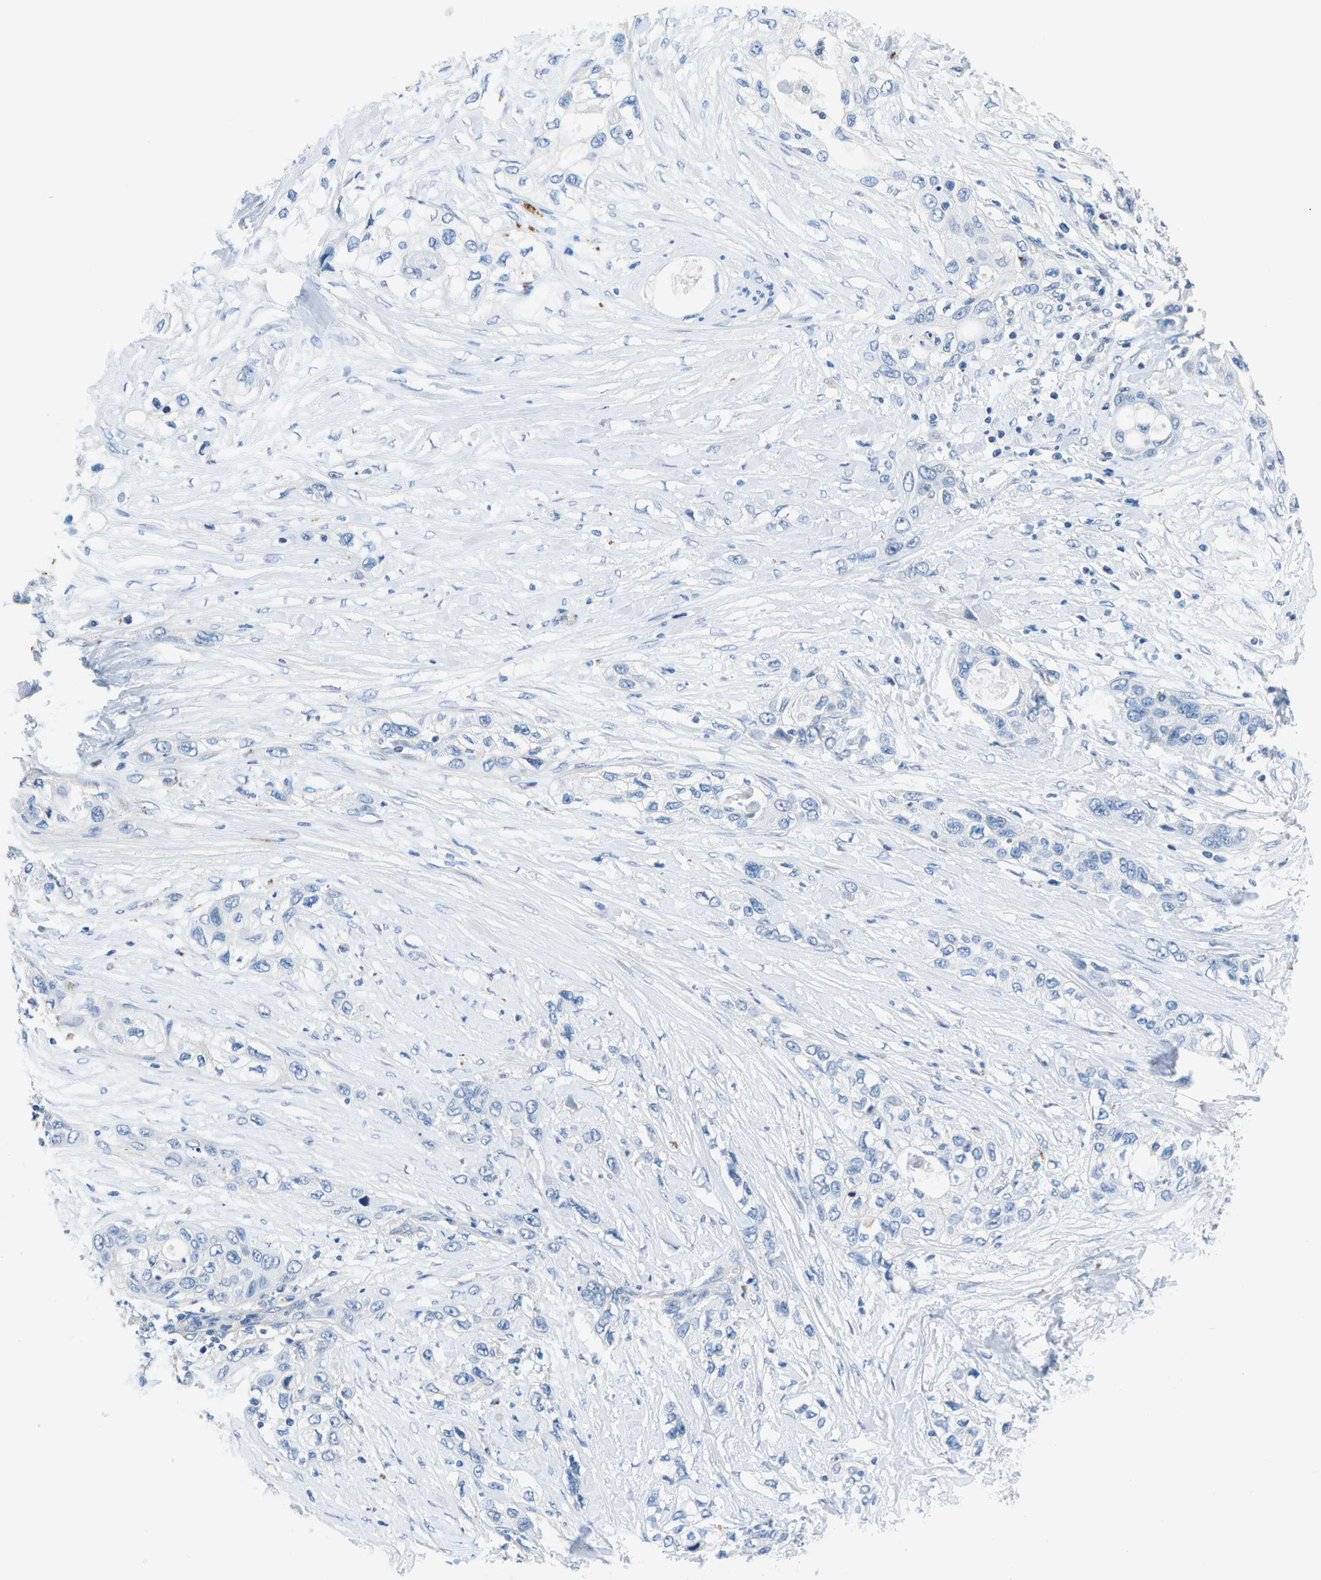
{"staining": {"intensity": "negative", "quantity": "none", "location": "none"}, "tissue": "pancreatic cancer", "cell_type": "Tumor cells", "image_type": "cancer", "snomed": [{"axis": "morphology", "description": "Adenocarcinoma, NOS"}, {"axis": "topography", "description": "Pancreas"}], "caption": "Immunohistochemistry (IHC) of human adenocarcinoma (pancreatic) reveals no expression in tumor cells.", "gene": "DCT", "patient": {"sex": "female", "age": 70}}